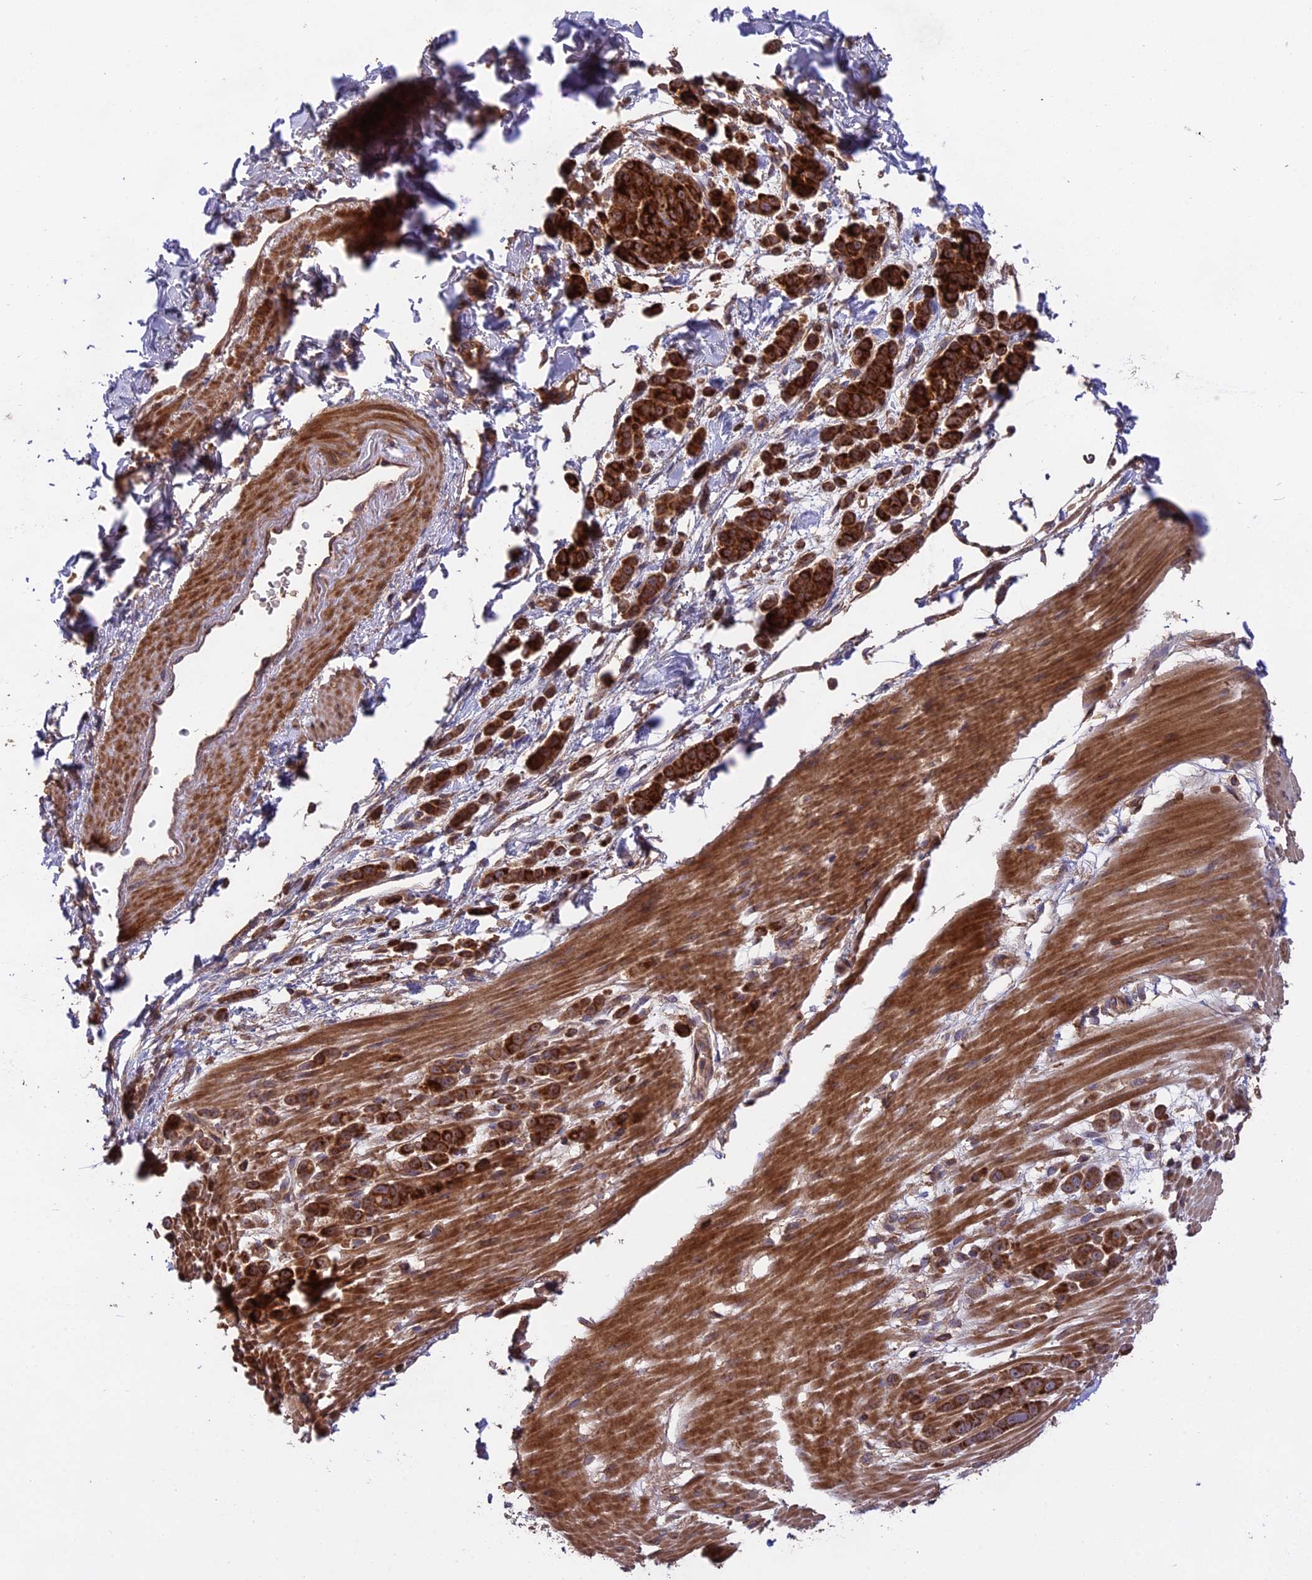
{"staining": {"intensity": "strong", "quantity": ">75%", "location": "cytoplasmic/membranous"}, "tissue": "pancreatic cancer", "cell_type": "Tumor cells", "image_type": "cancer", "snomed": [{"axis": "morphology", "description": "Normal tissue, NOS"}, {"axis": "morphology", "description": "Adenocarcinoma, NOS"}, {"axis": "topography", "description": "Pancreas"}], "caption": "High-power microscopy captured an immunohistochemistry (IHC) micrograph of adenocarcinoma (pancreatic), revealing strong cytoplasmic/membranous positivity in about >75% of tumor cells.", "gene": "NUDT8", "patient": {"sex": "female", "age": 64}}